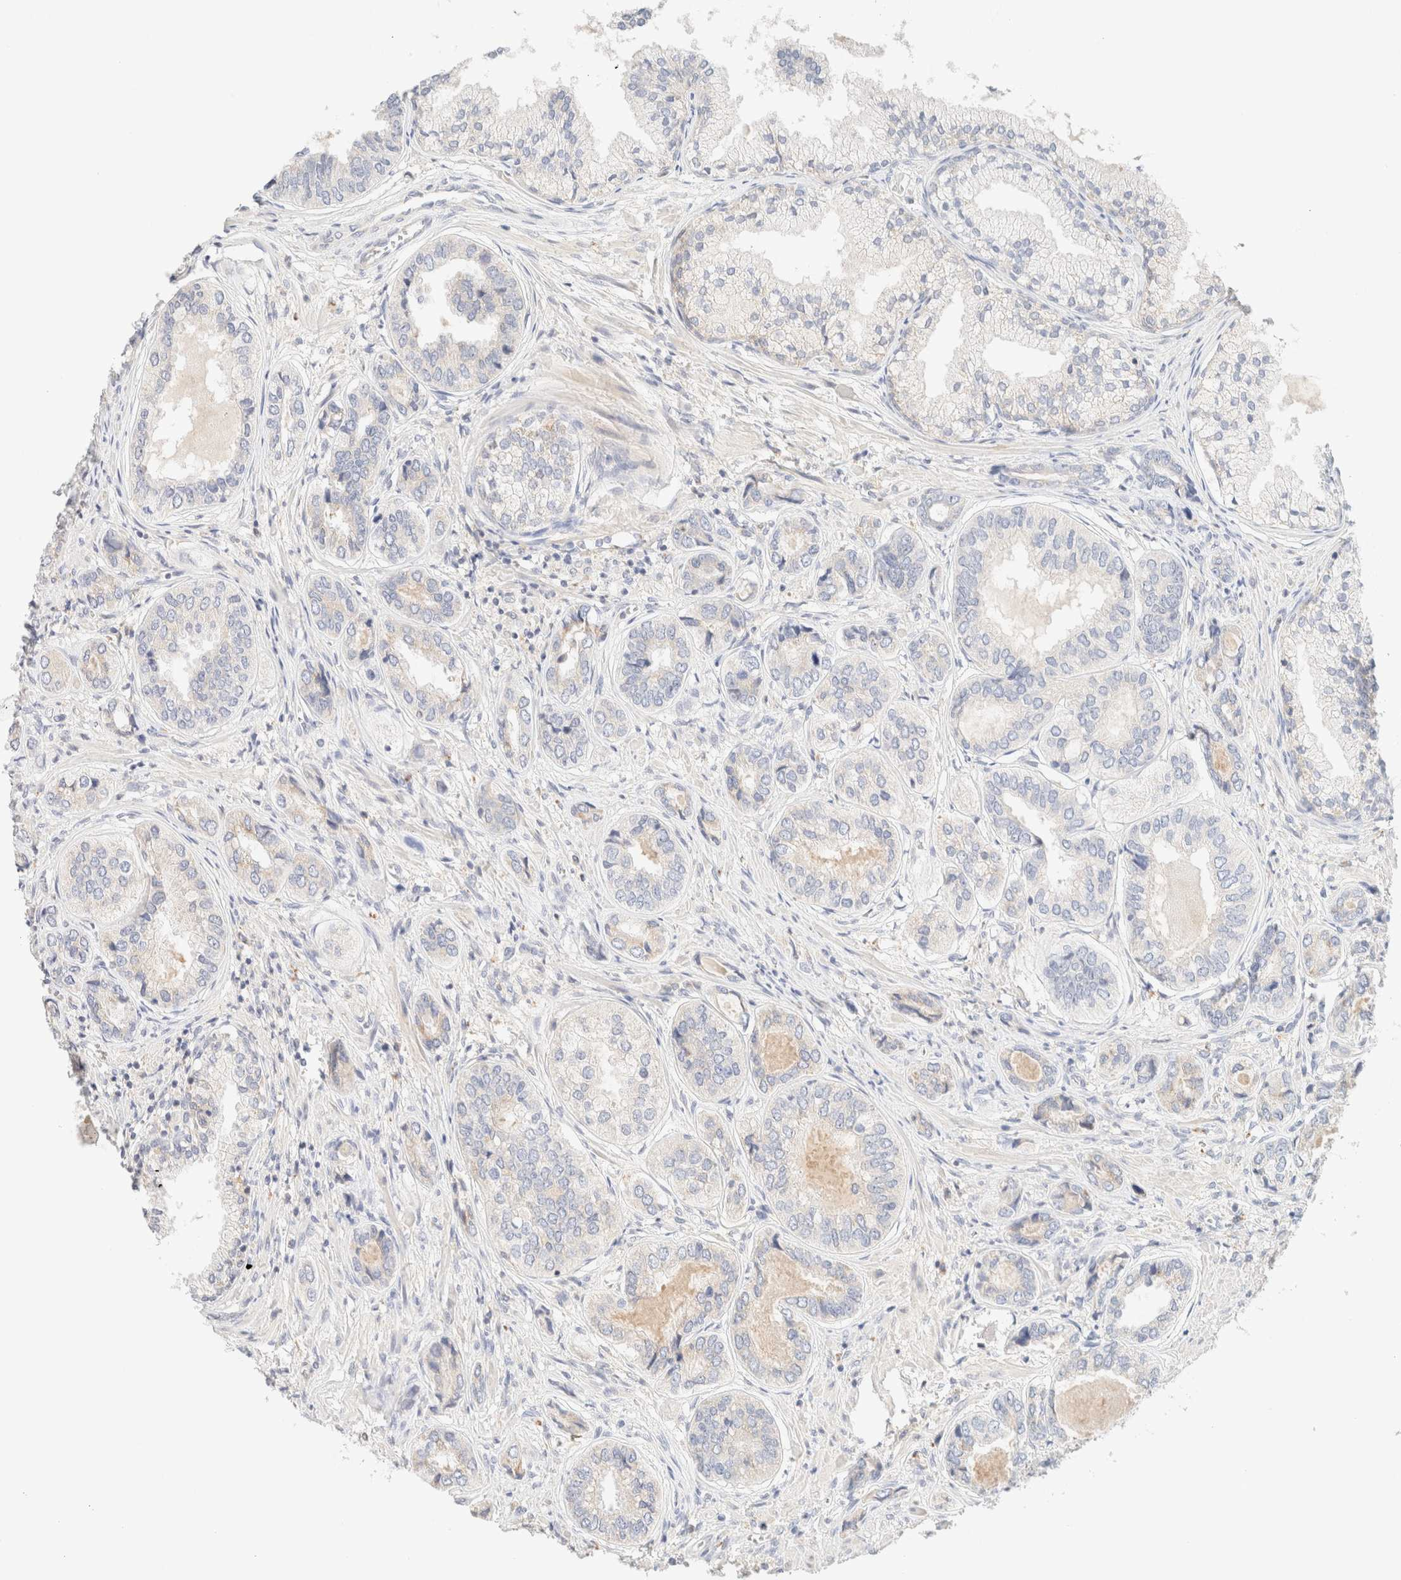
{"staining": {"intensity": "negative", "quantity": "none", "location": "none"}, "tissue": "prostate cancer", "cell_type": "Tumor cells", "image_type": "cancer", "snomed": [{"axis": "morphology", "description": "Adenocarcinoma, High grade"}, {"axis": "topography", "description": "Prostate"}], "caption": "The immunohistochemistry (IHC) histopathology image has no significant staining in tumor cells of prostate cancer tissue. Nuclei are stained in blue.", "gene": "SARM1", "patient": {"sex": "male", "age": 61}}